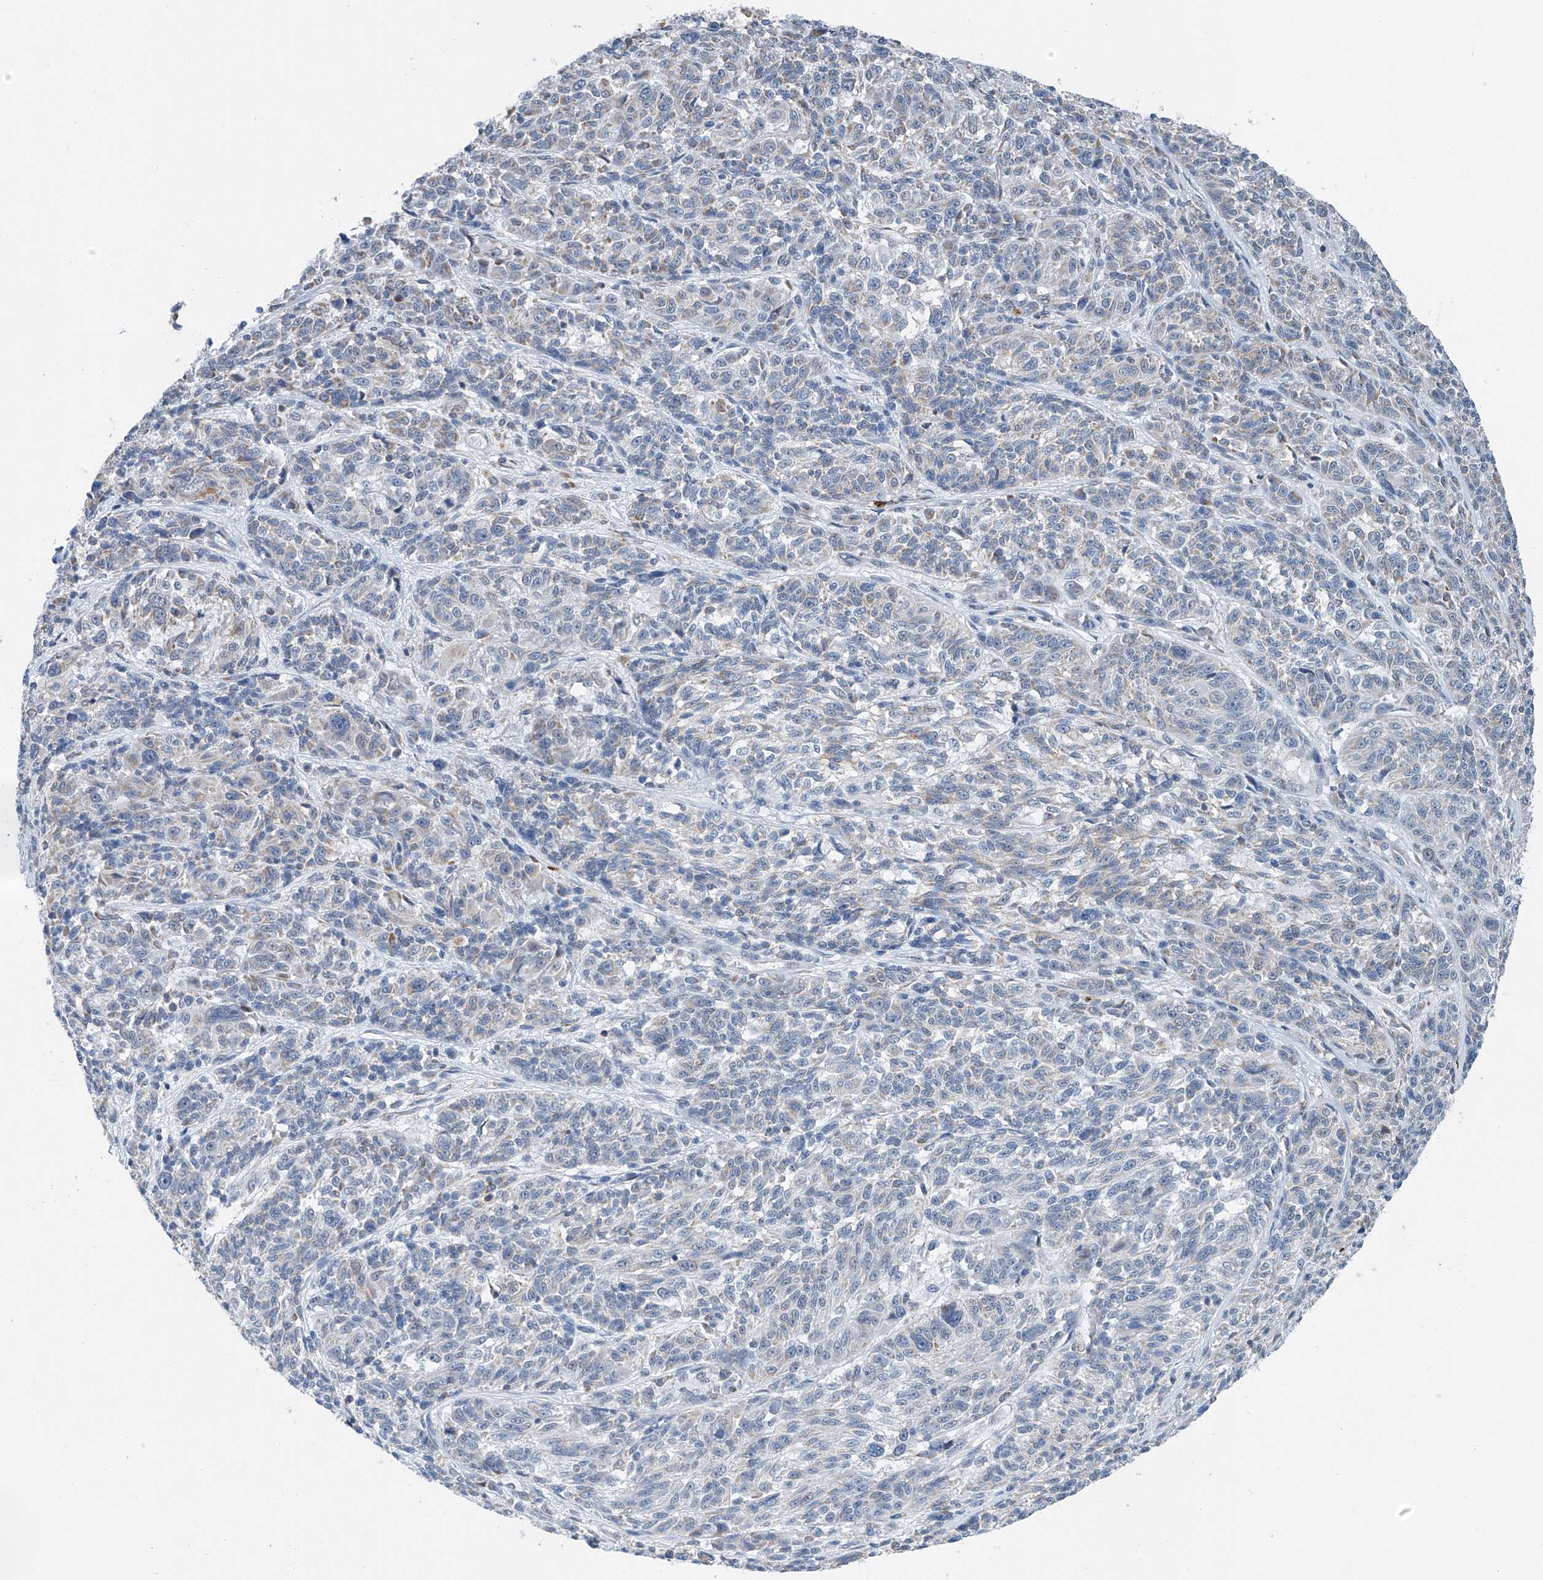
{"staining": {"intensity": "weak", "quantity": "<25%", "location": "cytoplasmic/membranous"}, "tissue": "melanoma", "cell_type": "Tumor cells", "image_type": "cancer", "snomed": [{"axis": "morphology", "description": "Malignant melanoma, NOS"}, {"axis": "topography", "description": "Skin"}], "caption": "This photomicrograph is of melanoma stained with immunohistochemistry to label a protein in brown with the nuclei are counter-stained blue. There is no staining in tumor cells.", "gene": "KLF15", "patient": {"sex": "male", "age": 53}}